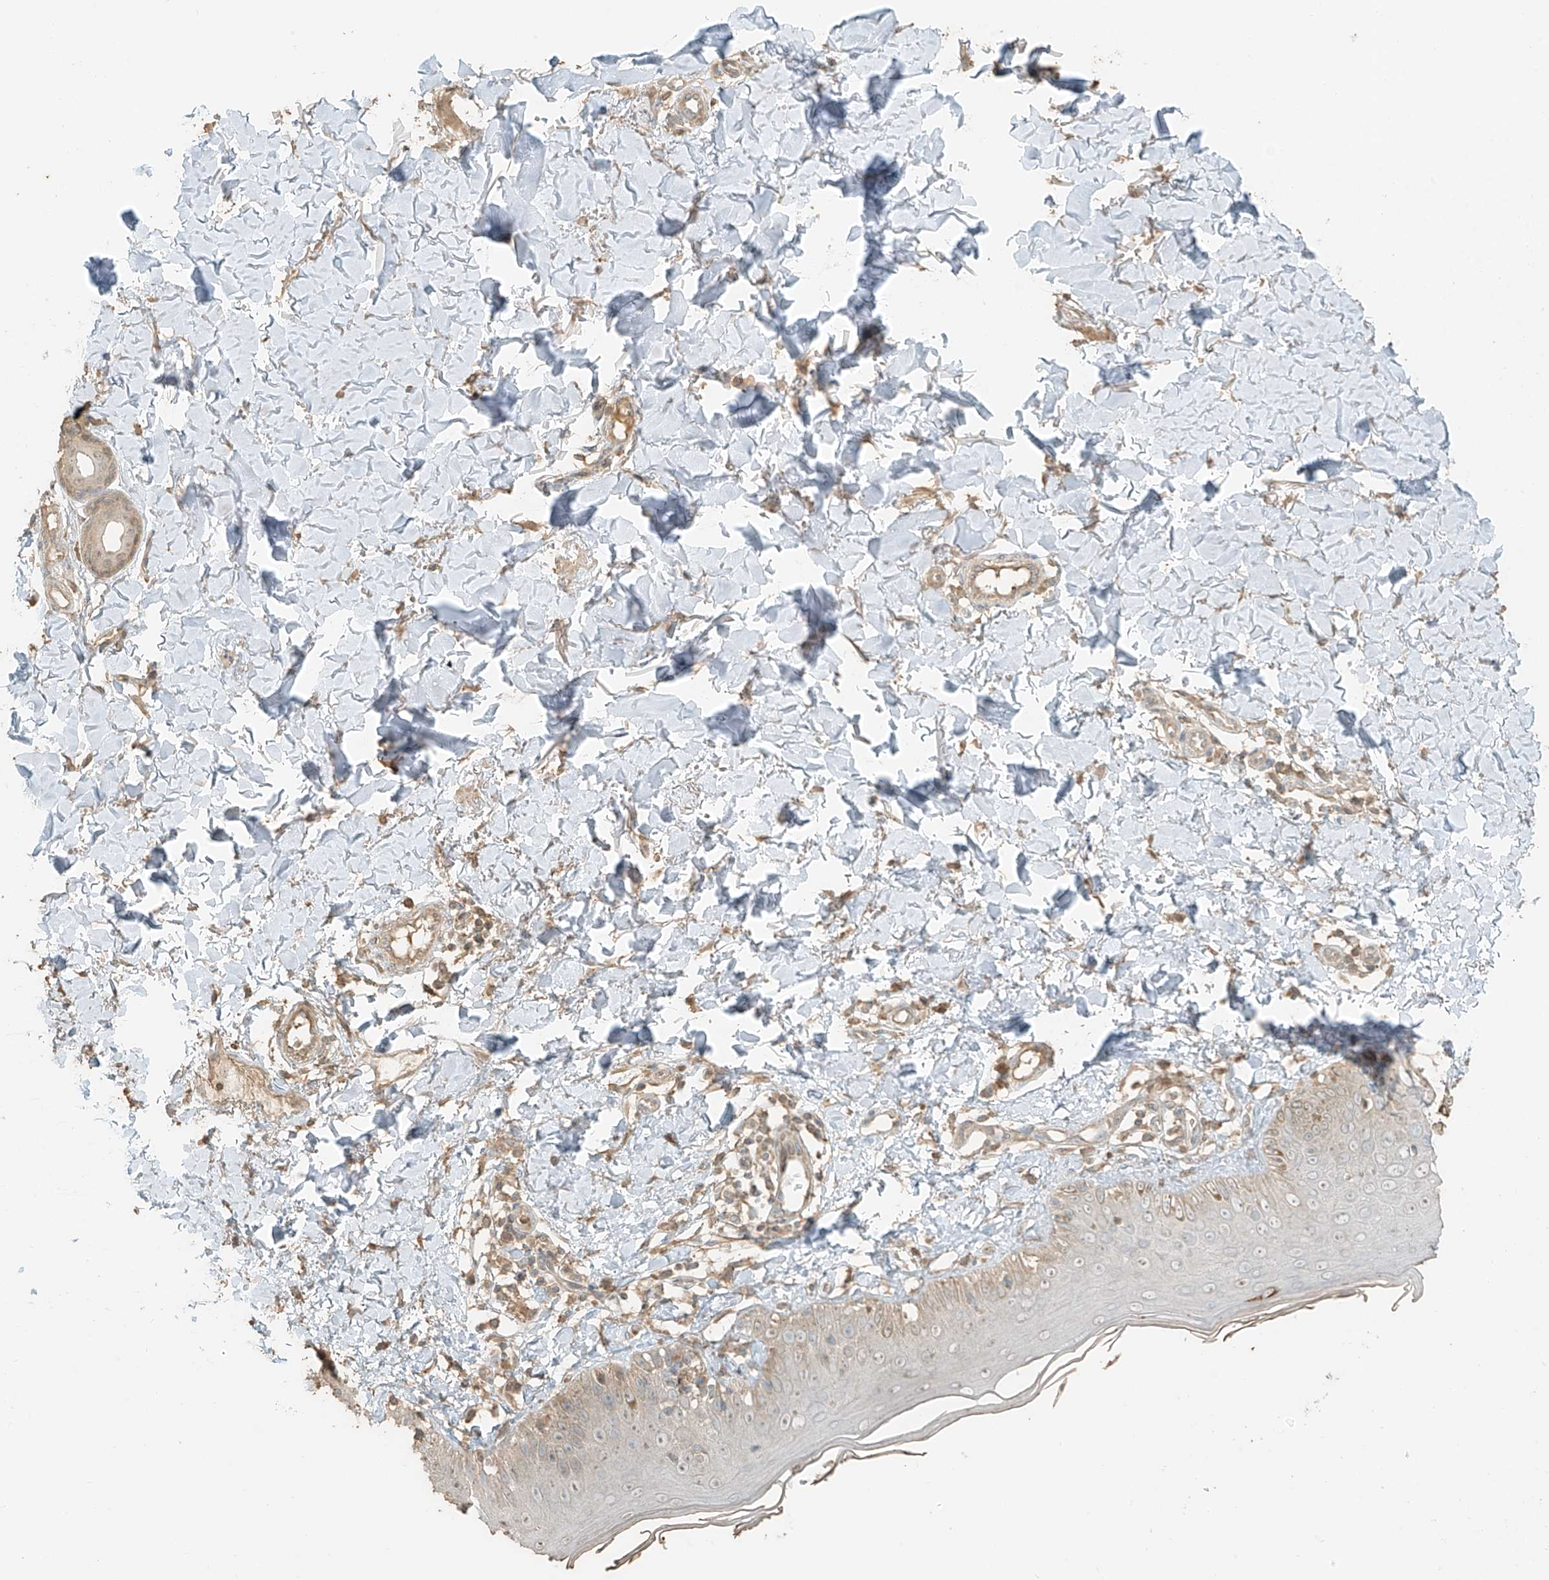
{"staining": {"intensity": "weak", "quantity": ">75%", "location": "cytoplasmic/membranous"}, "tissue": "skin", "cell_type": "Fibroblasts", "image_type": "normal", "snomed": [{"axis": "morphology", "description": "Normal tissue, NOS"}, {"axis": "topography", "description": "Skin"}], "caption": "DAB (3,3'-diaminobenzidine) immunohistochemical staining of unremarkable skin exhibits weak cytoplasmic/membranous protein positivity in about >75% of fibroblasts.", "gene": "RFTN2", "patient": {"sex": "male", "age": 52}}